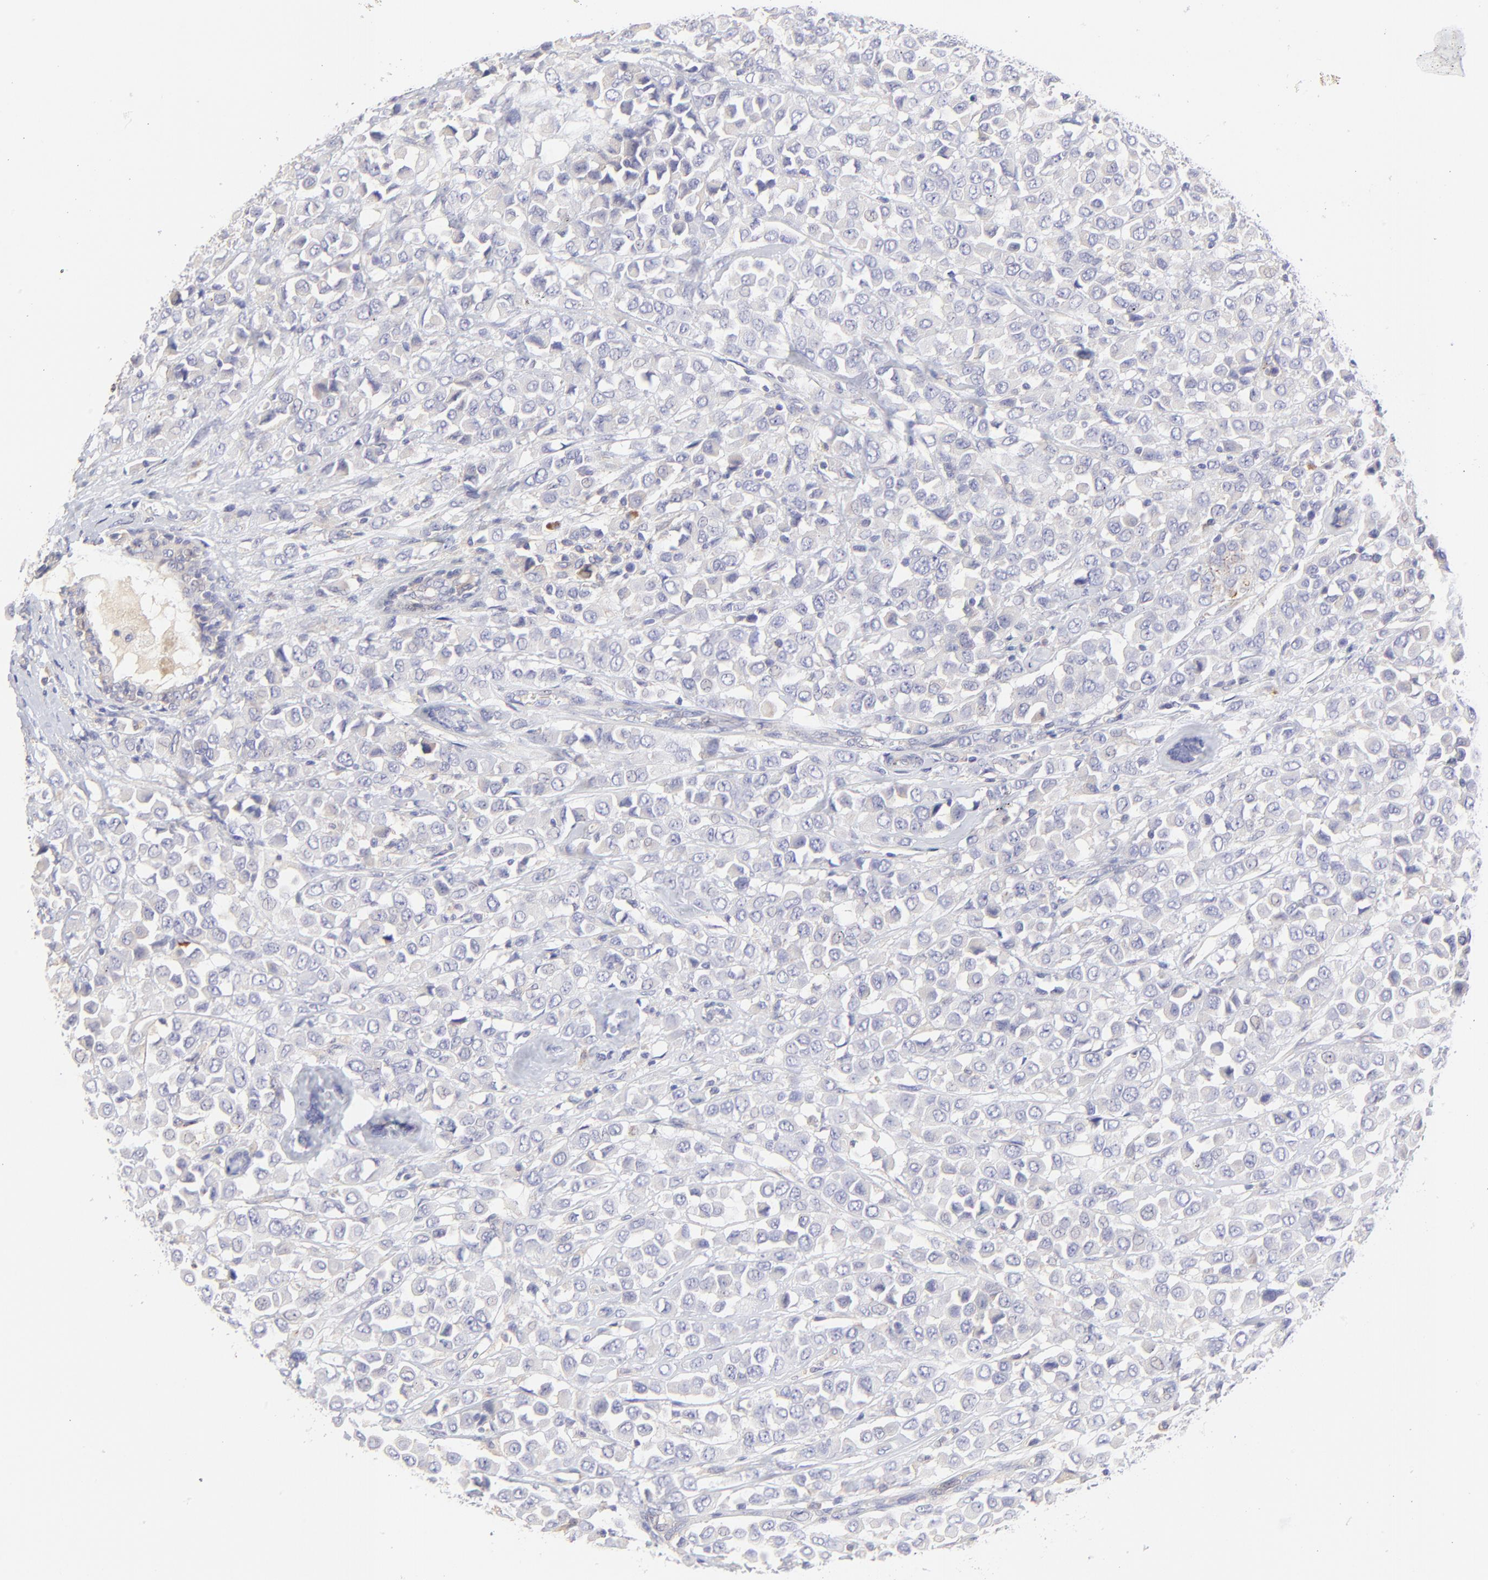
{"staining": {"intensity": "negative", "quantity": "none", "location": "none"}, "tissue": "breast cancer", "cell_type": "Tumor cells", "image_type": "cancer", "snomed": [{"axis": "morphology", "description": "Duct carcinoma"}, {"axis": "topography", "description": "Breast"}], "caption": "Breast cancer stained for a protein using immunohistochemistry demonstrates no staining tumor cells.", "gene": "LHFPL1", "patient": {"sex": "female", "age": 61}}